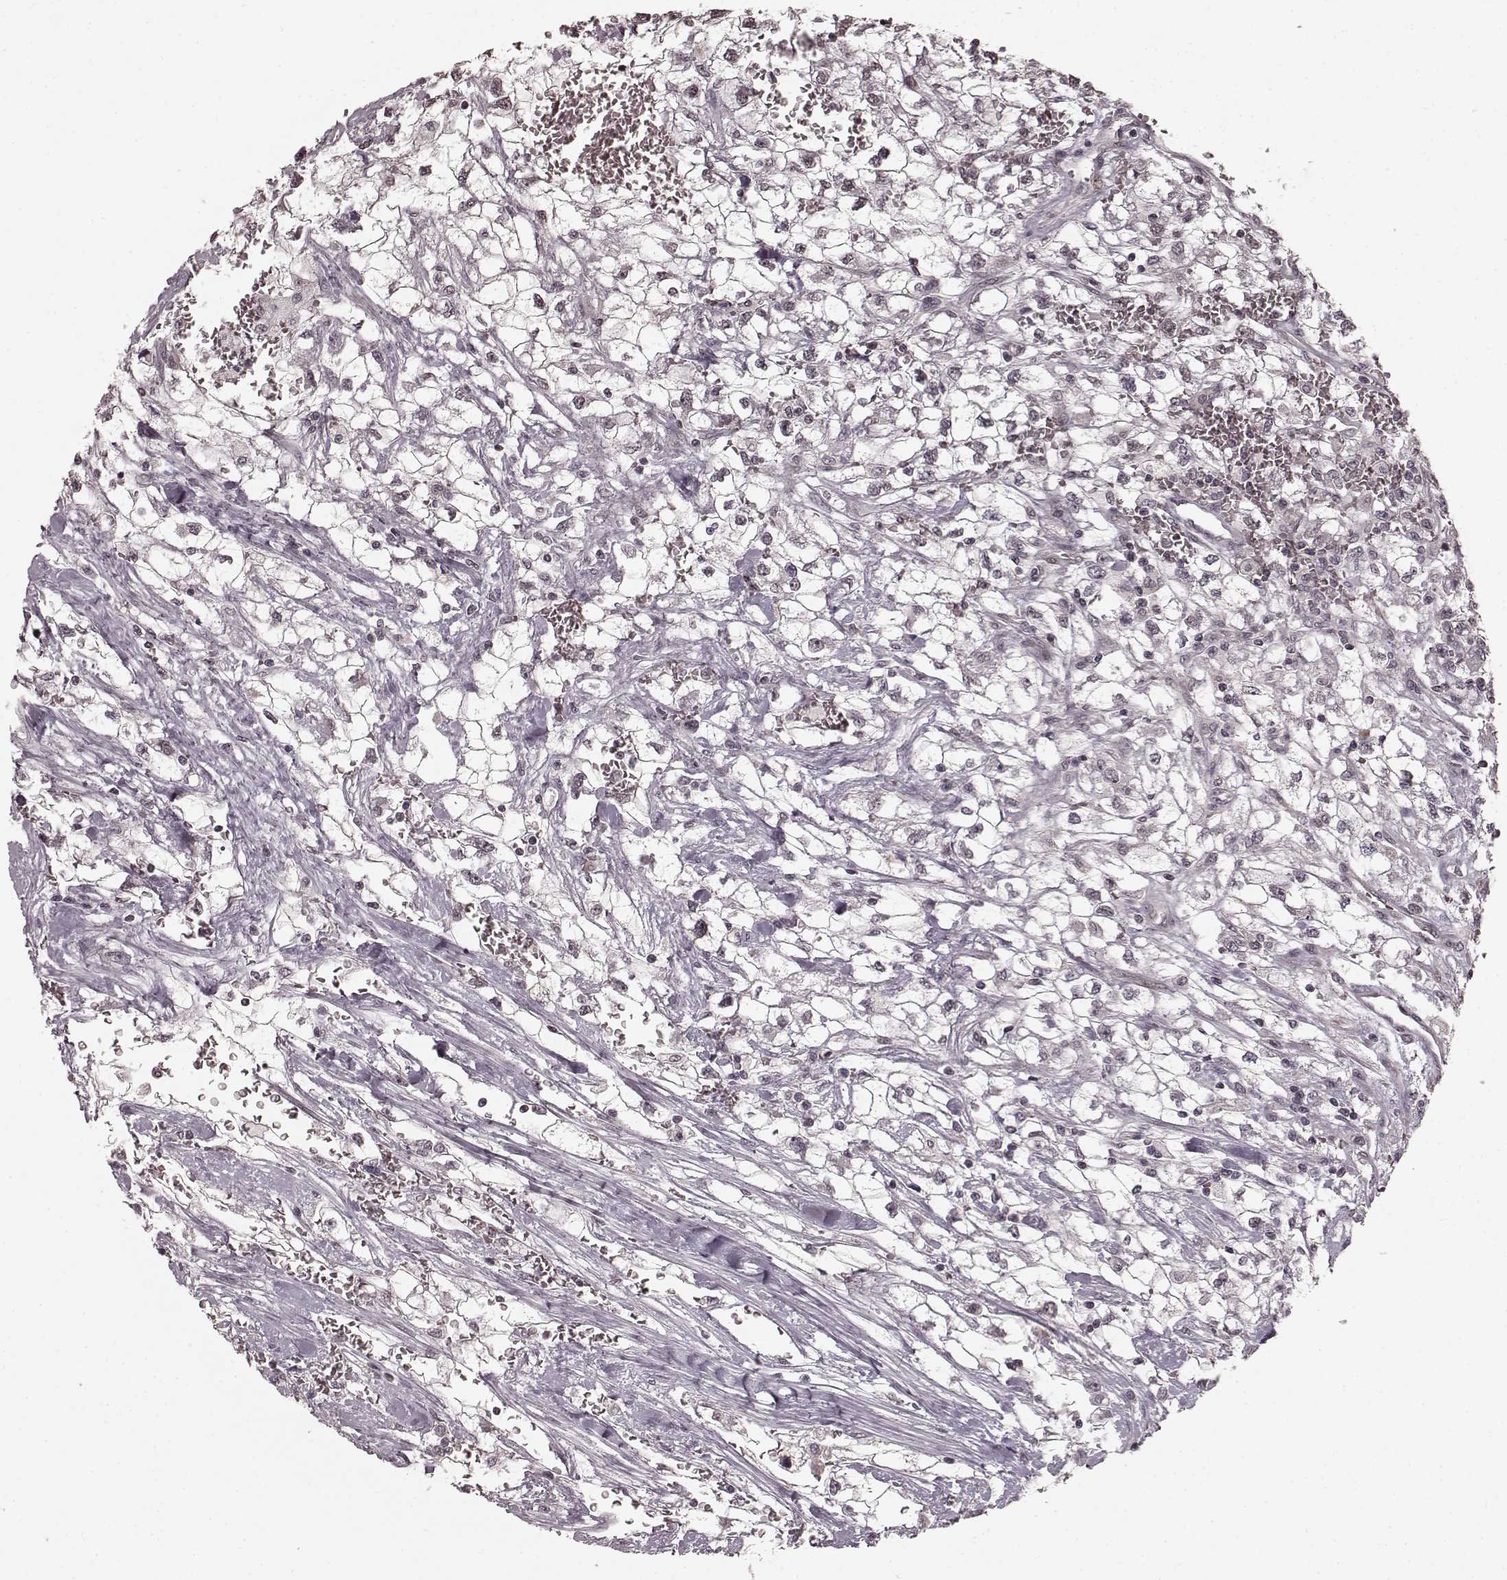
{"staining": {"intensity": "weak", "quantity": "25%-75%", "location": "nuclear"}, "tissue": "renal cancer", "cell_type": "Tumor cells", "image_type": "cancer", "snomed": [{"axis": "morphology", "description": "Adenocarcinoma, NOS"}, {"axis": "topography", "description": "Kidney"}], "caption": "This is a photomicrograph of immunohistochemistry (IHC) staining of adenocarcinoma (renal), which shows weak expression in the nuclear of tumor cells.", "gene": "PLCB4", "patient": {"sex": "male", "age": 59}}